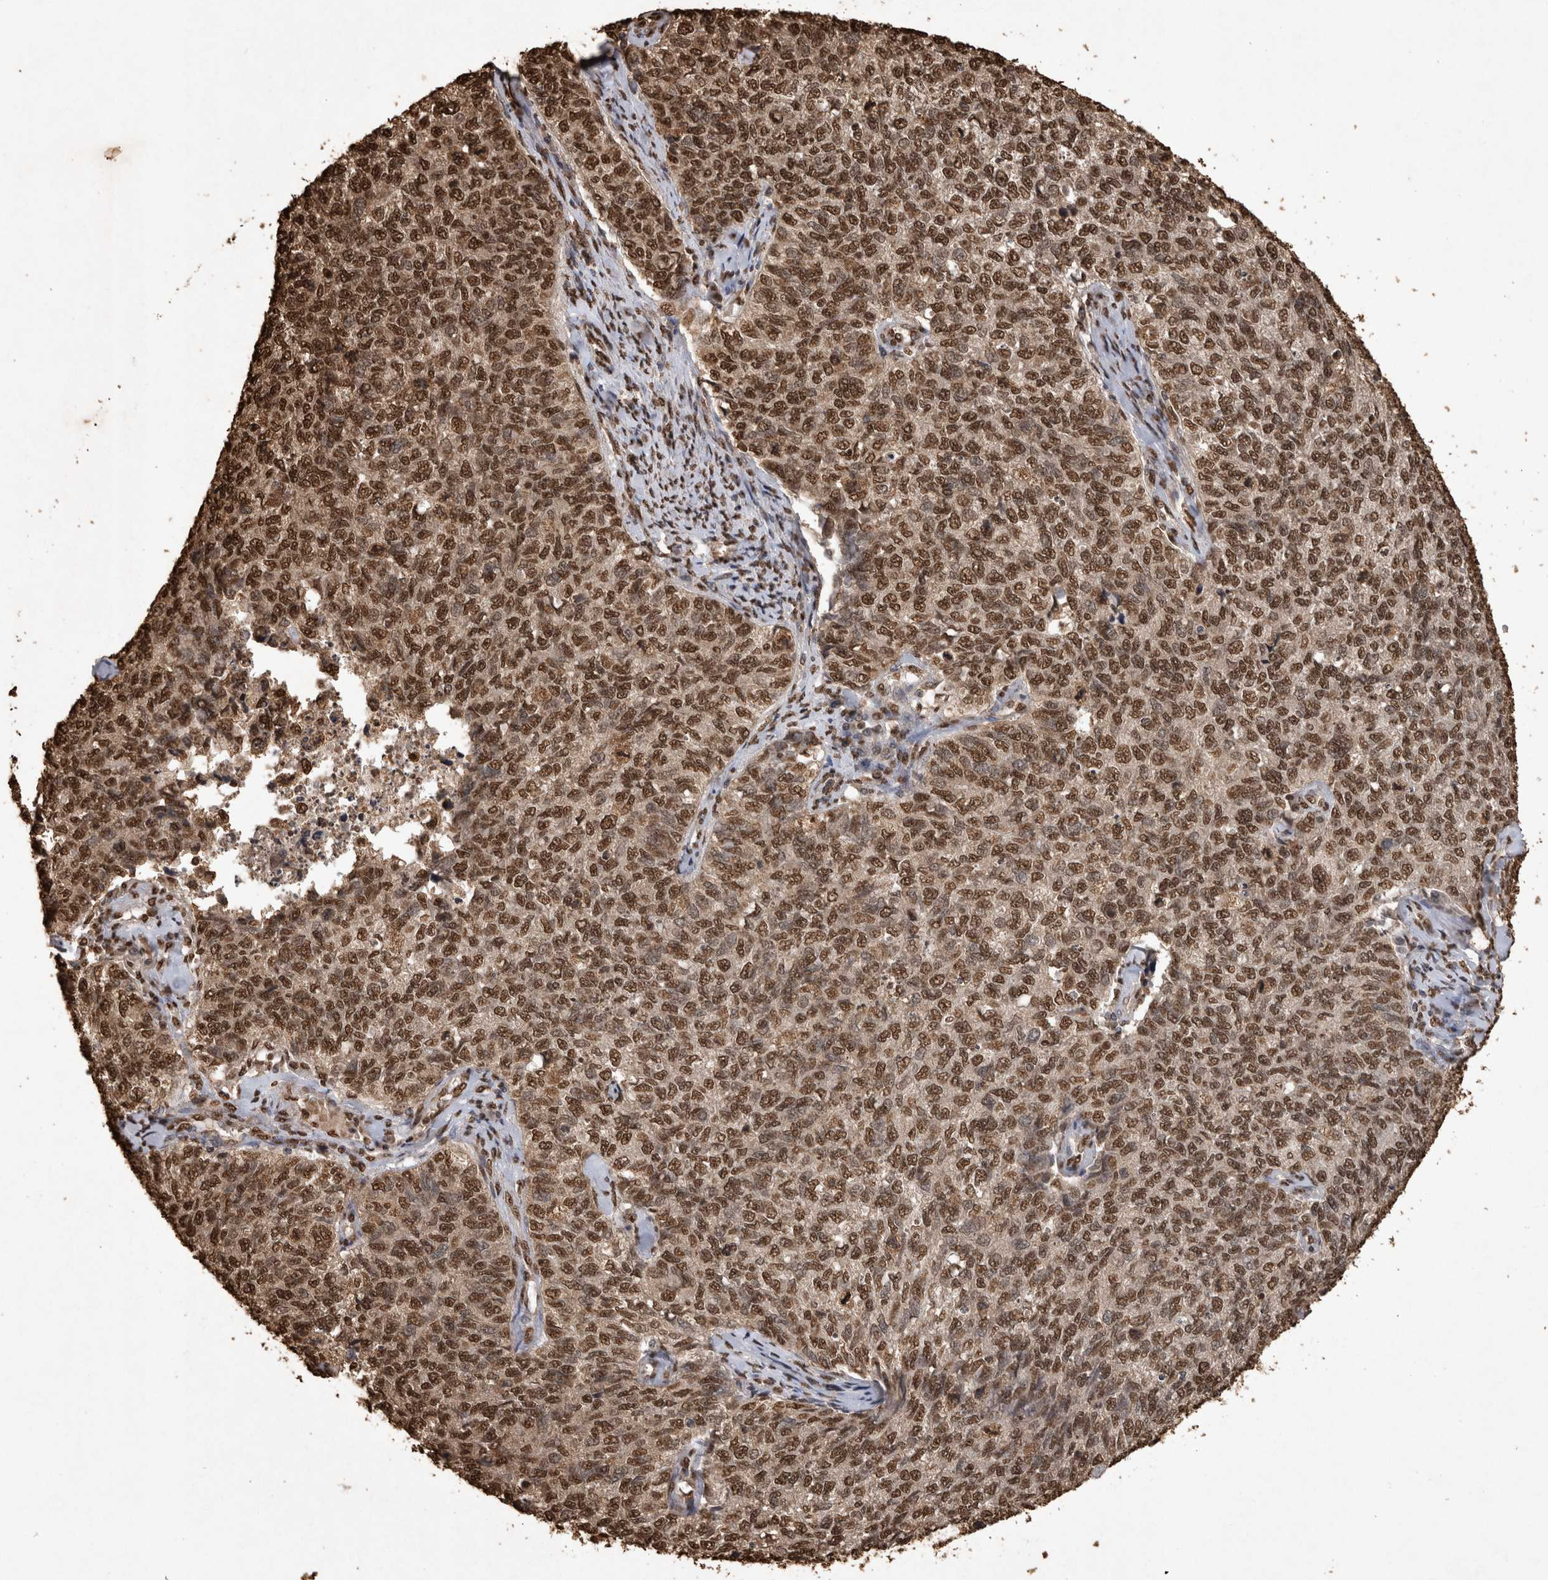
{"staining": {"intensity": "moderate", "quantity": ">75%", "location": "nuclear"}, "tissue": "cervical cancer", "cell_type": "Tumor cells", "image_type": "cancer", "snomed": [{"axis": "morphology", "description": "Squamous cell carcinoma, NOS"}, {"axis": "topography", "description": "Cervix"}], "caption": "This is a micrograph of IHC staining of cervical squamous cell carcinoma, which shows moderate positivity in the nuclear of tumor cells.", "gene": "OAS2", "patient": {"sex": "female", "age": 63}}